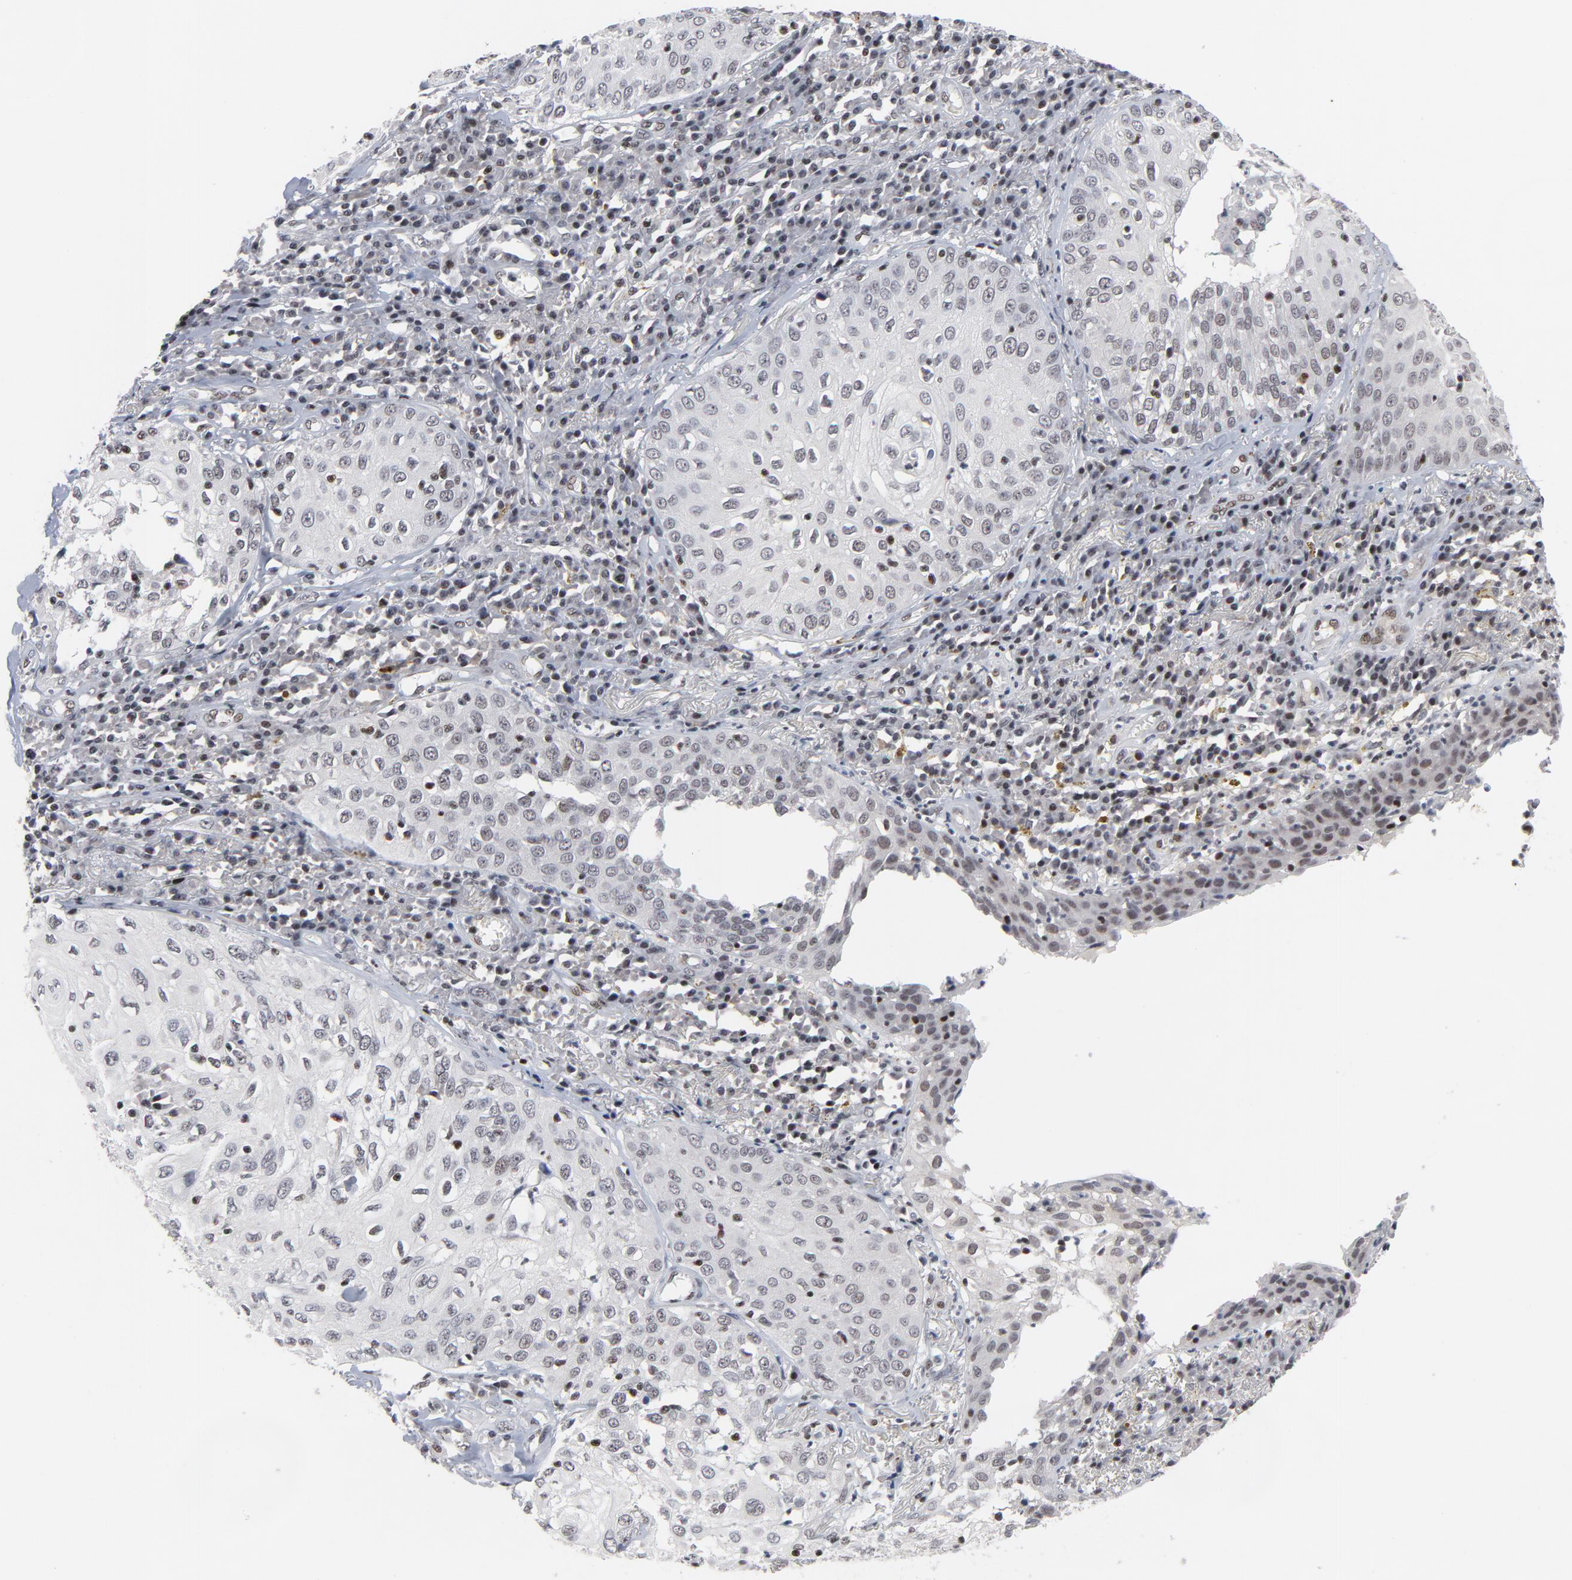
{"staining": {"intensity": "weak", "quantity": ">75%", "location": "nuclear"}, "tissue": "skin cancer", "cell_type": "Tumor cells", "image_type": "cancer", "snomed": [{"axis": "morphology", "description": "Squamous cell carcinoma, NOS"}, {"axis": "topography", "description": "Skin"}], "caption": "A micrograph of human squamous cell carcinoma (skin) stained for a protein reveals weak nuclear brown staining in tumor cells.", "gene": "GABPA", "patient": {"sex": "male", "age": 65}}